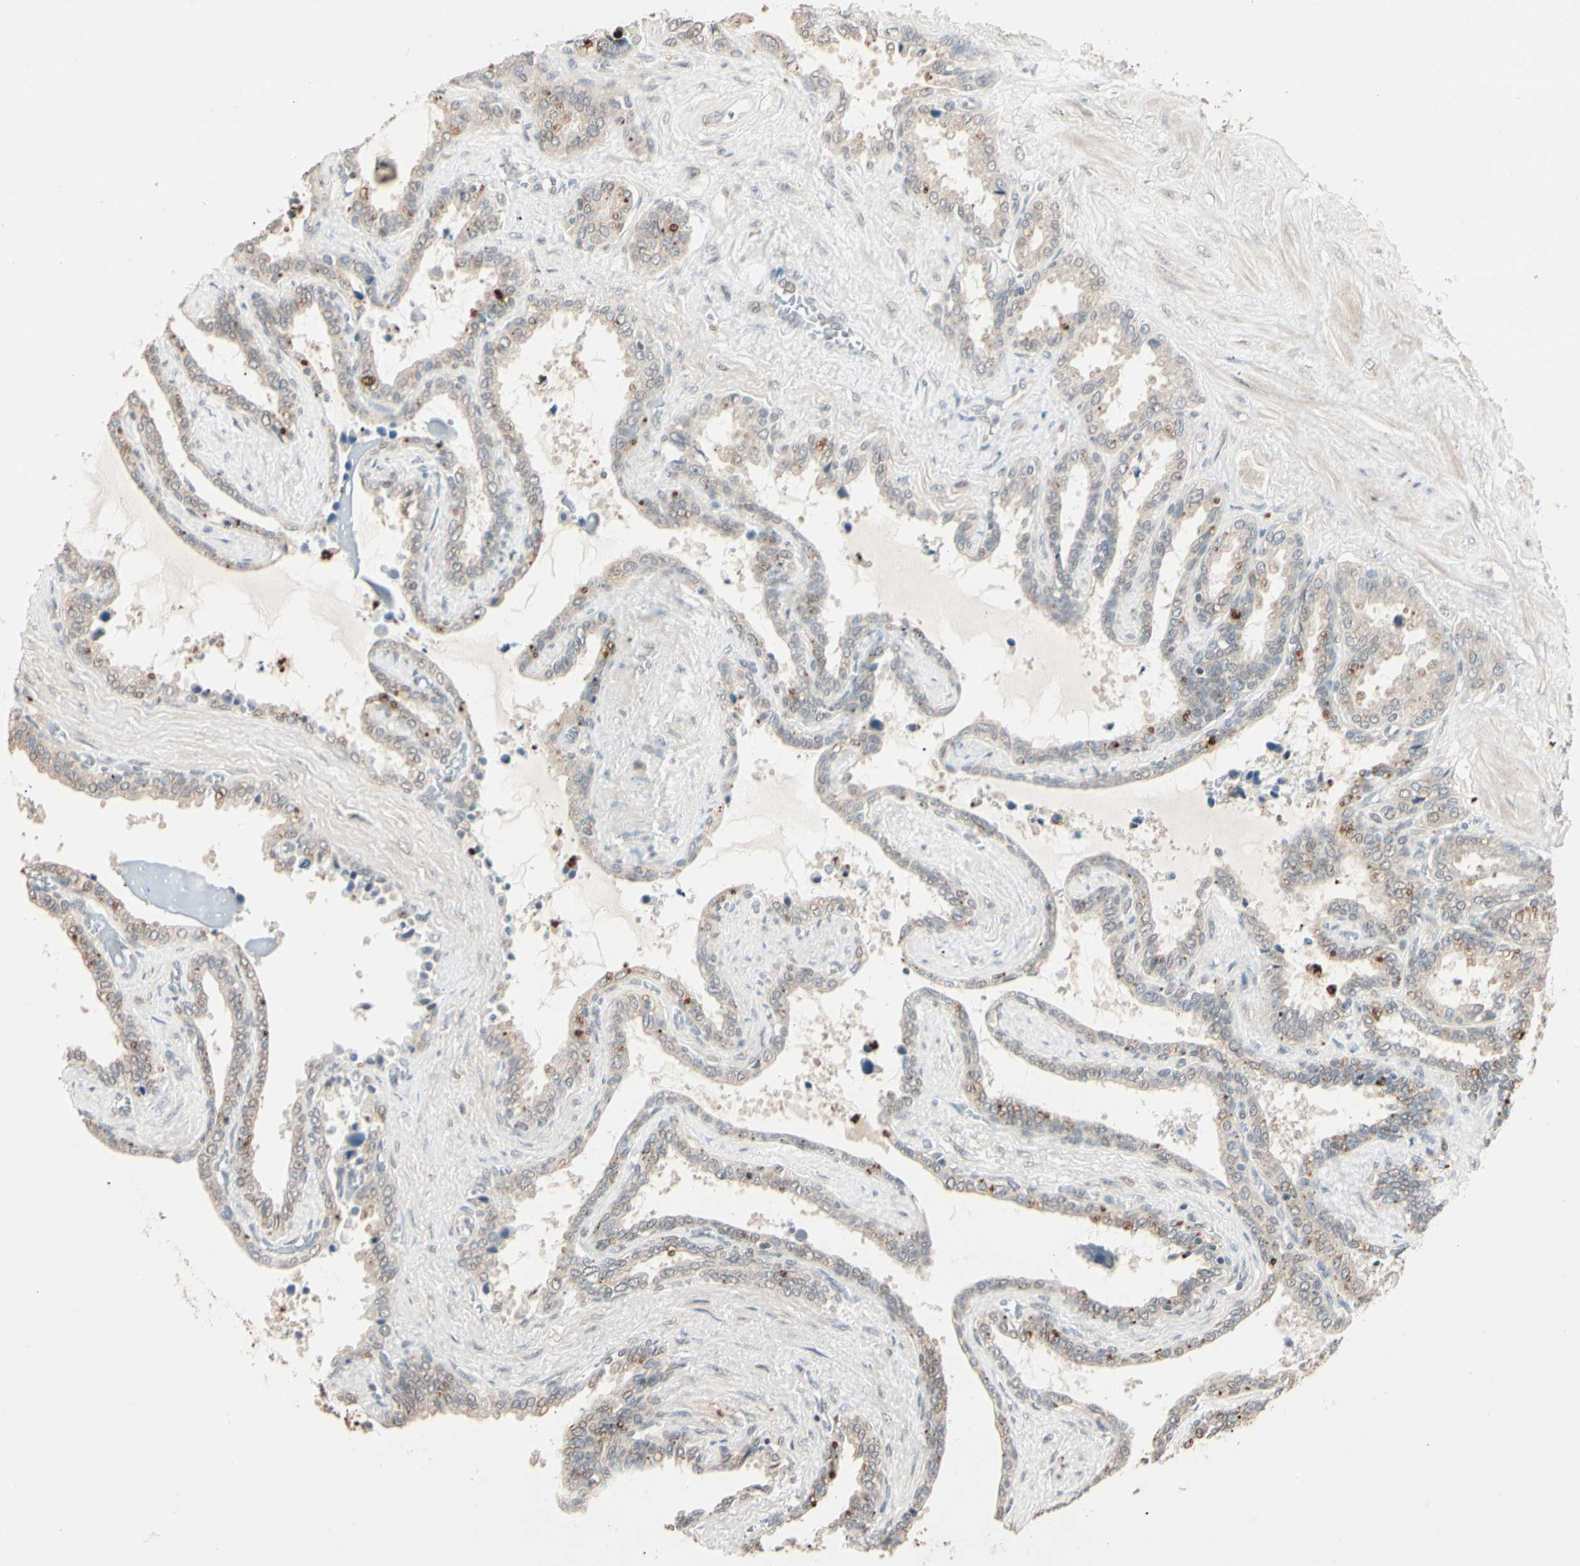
{"staining": {"intensity": "strong", "quantity": "<25%", "location": "cytoplasmic/membranous"}, "tissue": "seminal vesicle", "cell_type": "Glandular cells", "image_type": "normal", "snomed": [{"axis": "morphology", "description": "Normal tissue, NOS"}, {"axis": "topography", "description": "Seminal veicle"}], "caption": "Immunohistochemistry (IHC) of normal human seminal vesicle demonstrates medium levels of strong cytoplasmic/membranous expression in approximately <25% of glandular cells. (brown staining indicates protein expression, while blue staining denotes nuclei).", "gene": "ACSL5", "patient": {"sex": "male", "age": 46}}